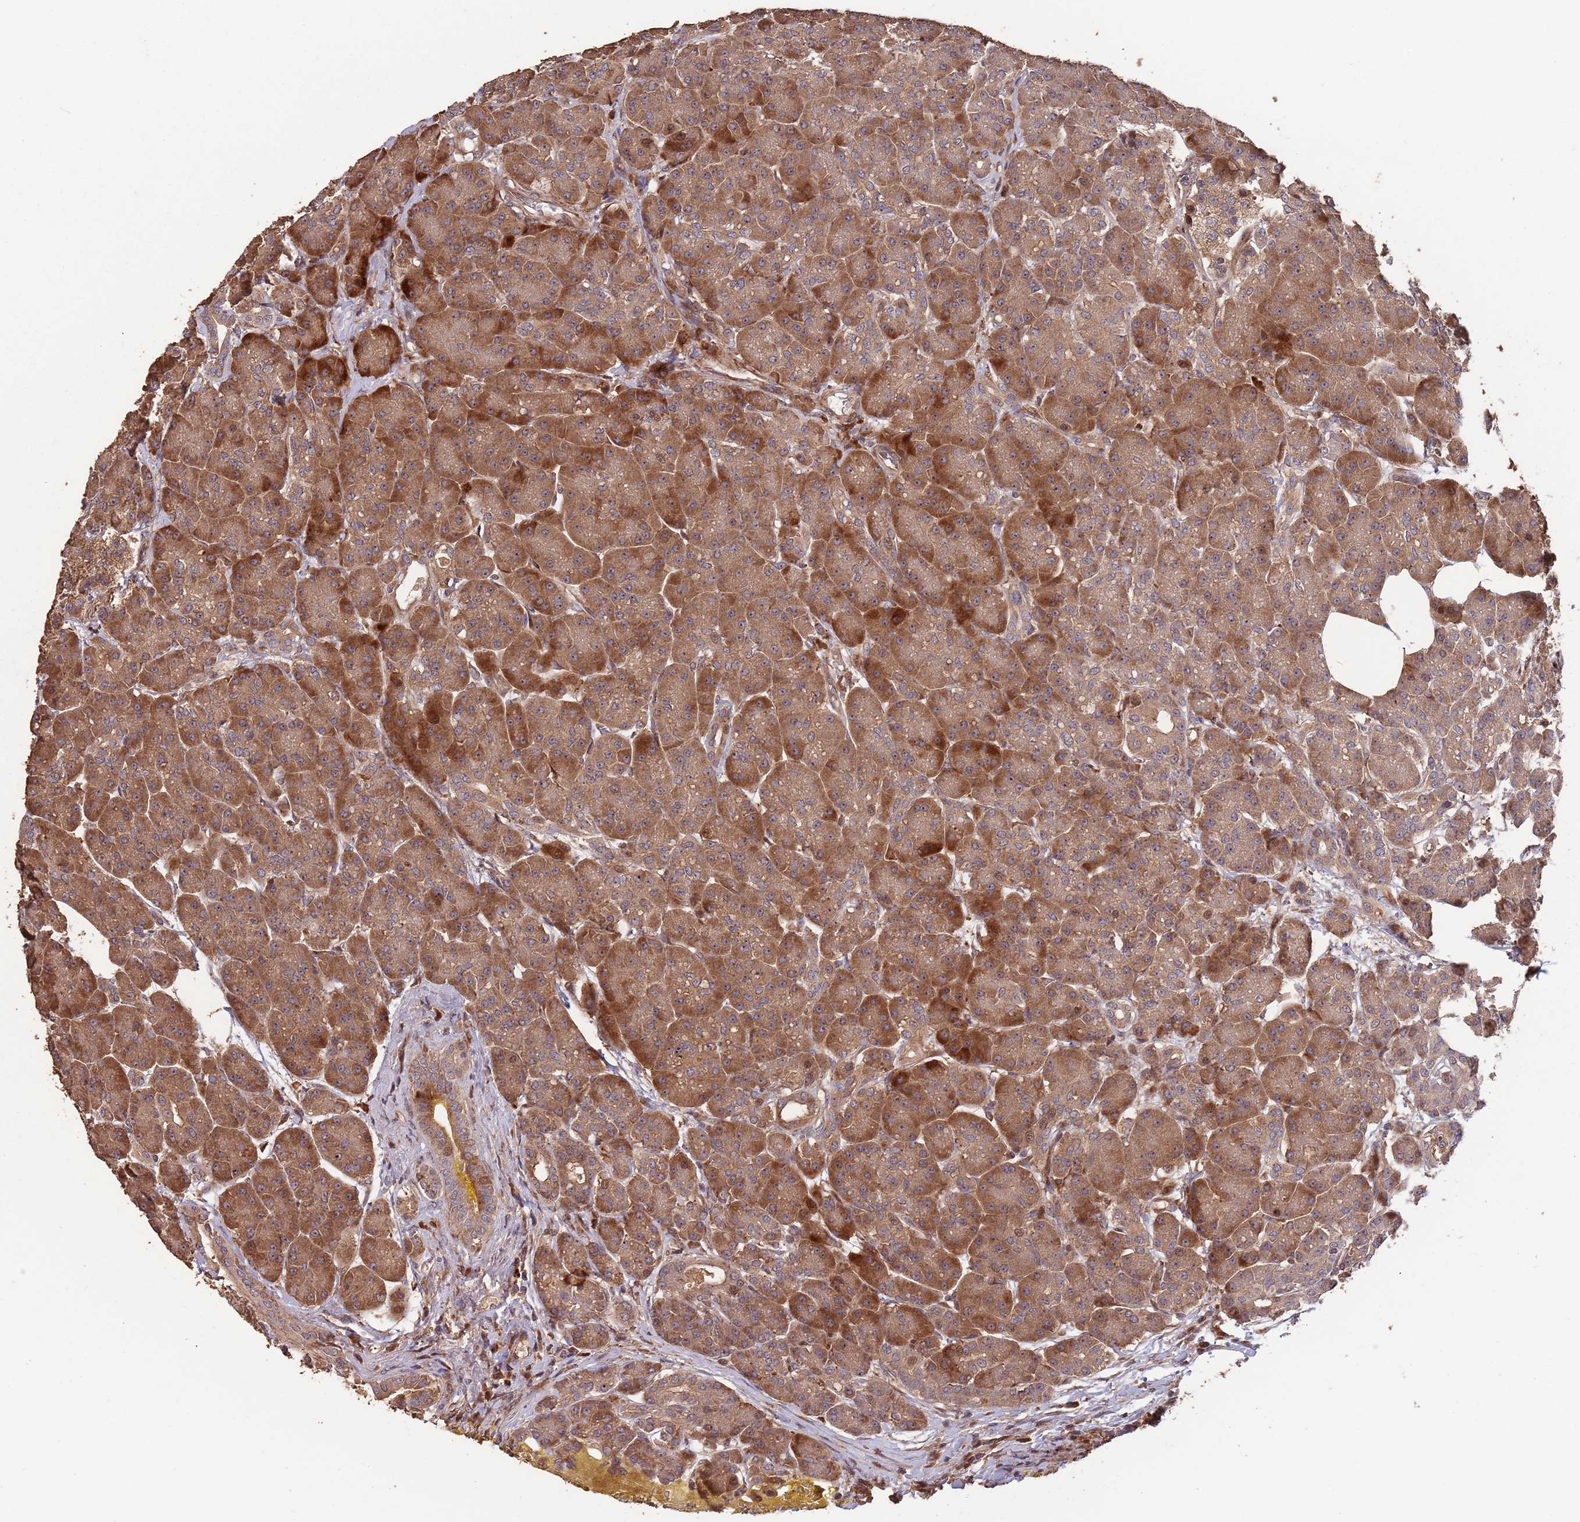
{"staining": {"intensity": "strong", "quantity": ">75%", "location": "cytoplasmic/membranous"}, "tissue": "pancreas", "cell_type": "Exocrine glandular cells", "image_type": "normal", "snomed": [{"axis": "morphology", "description": "Normal tissue, NOS"}, {"axis": "topography", "description": "Pancreas"}], "caption": "A brown stain highlights strong cytoplasmic/membranous positivity of a protein in exocrine glandular cells of benign pancreas. (DAB IHC, brown staining for protein, blue staining for nuclei).", "gene": "ZNF428", "patient": {"sex": "male", "age": 63}}